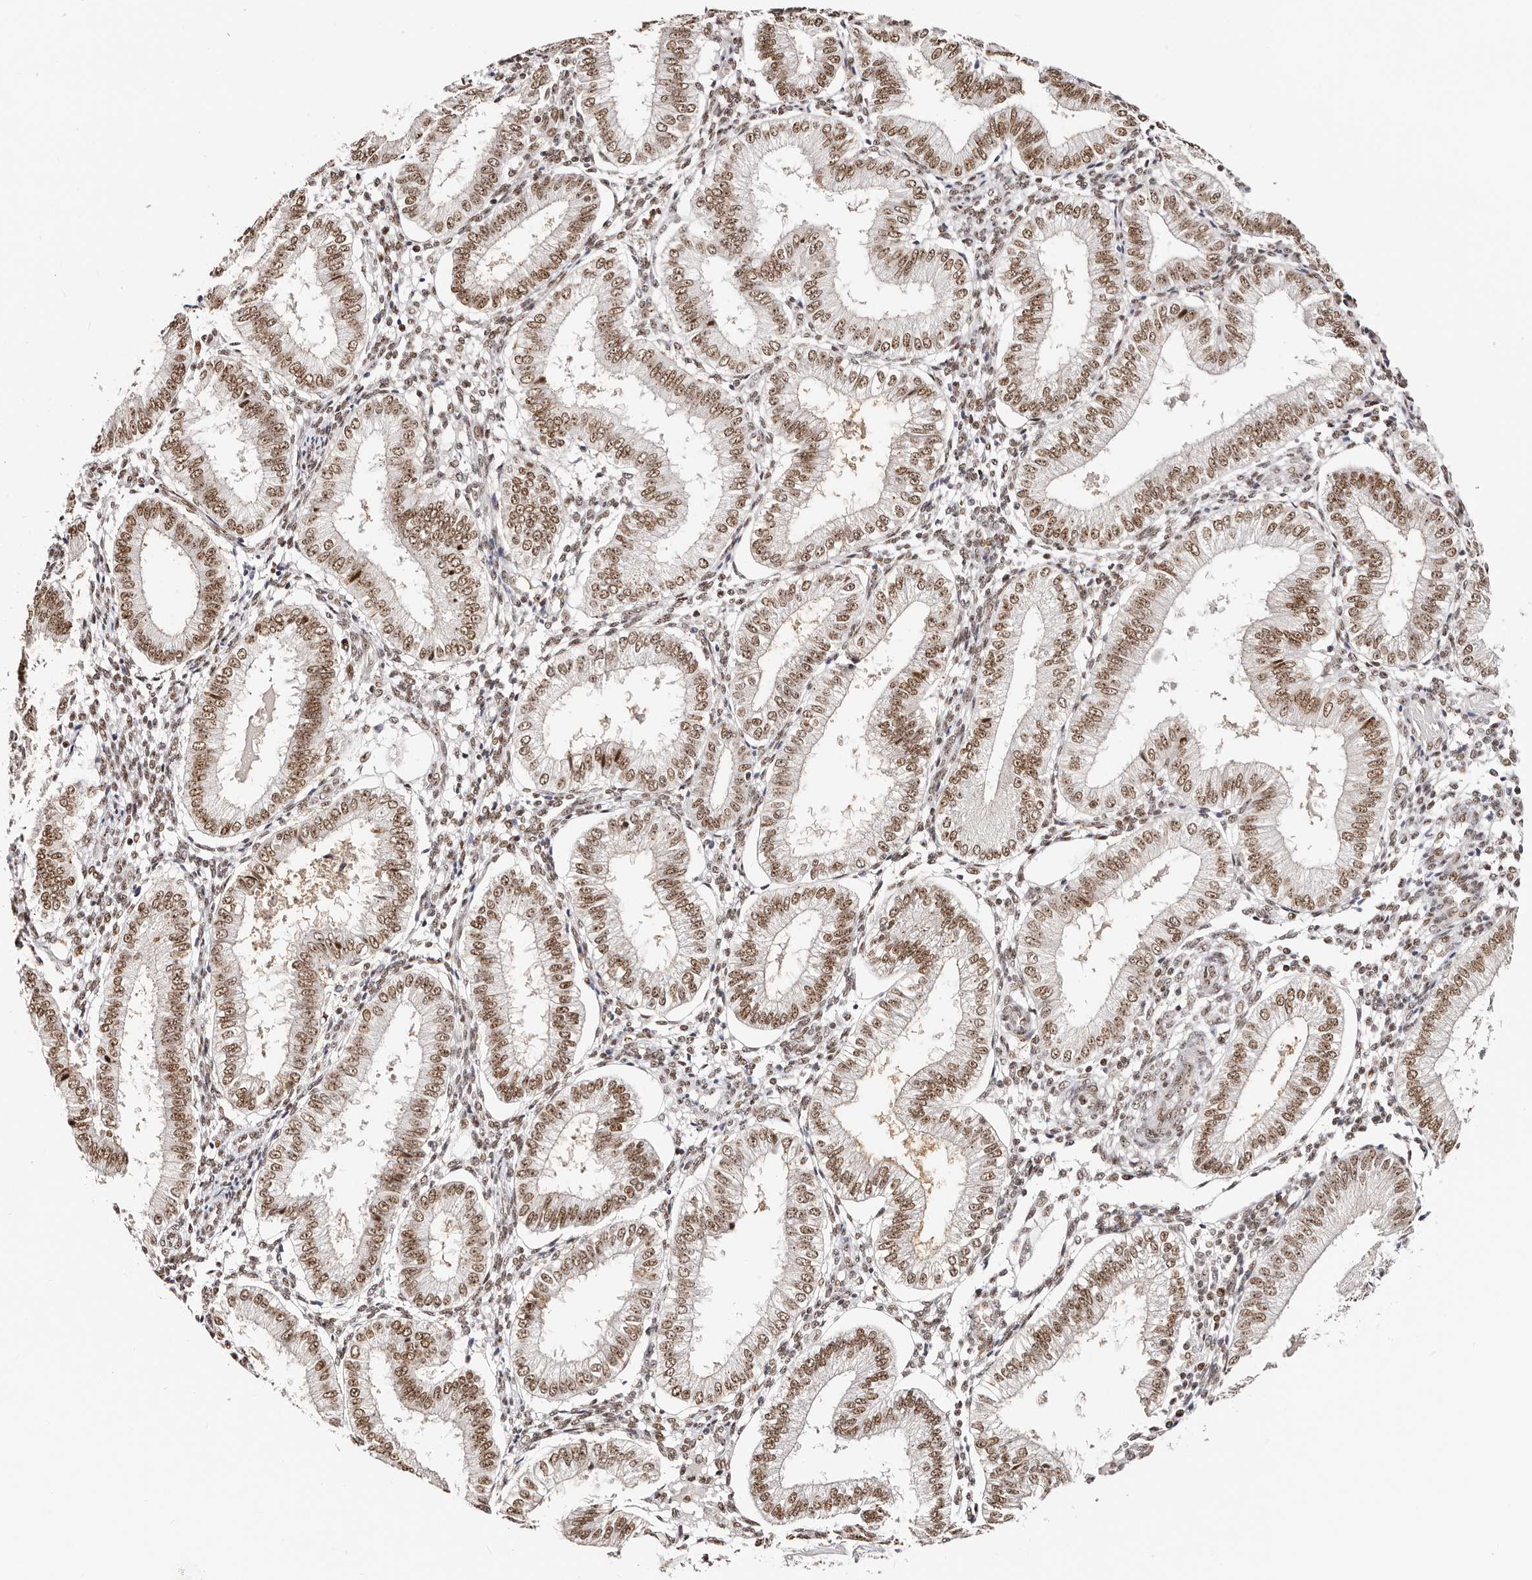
{"staining": {"intensity": "moderate", "quantity": ">75%", "location": "nuclear"}, "tissue": "endometrium", "cell_type": "Cells in endometrial stroma", "image_type": "normal", "snomed": [{"axis": "morphology", "description": "Normal tissue, NOS"}, {"axis": "topography", "description": "Endometrium"}], "caption": "Endometrium stained for a protein (brown) exhibits moderate nuclear positive positivity in approximately >75% of cells in endometrial stroma.", "gene": "IQGAP3", "patient": {"sex": "female", "age": 39}}